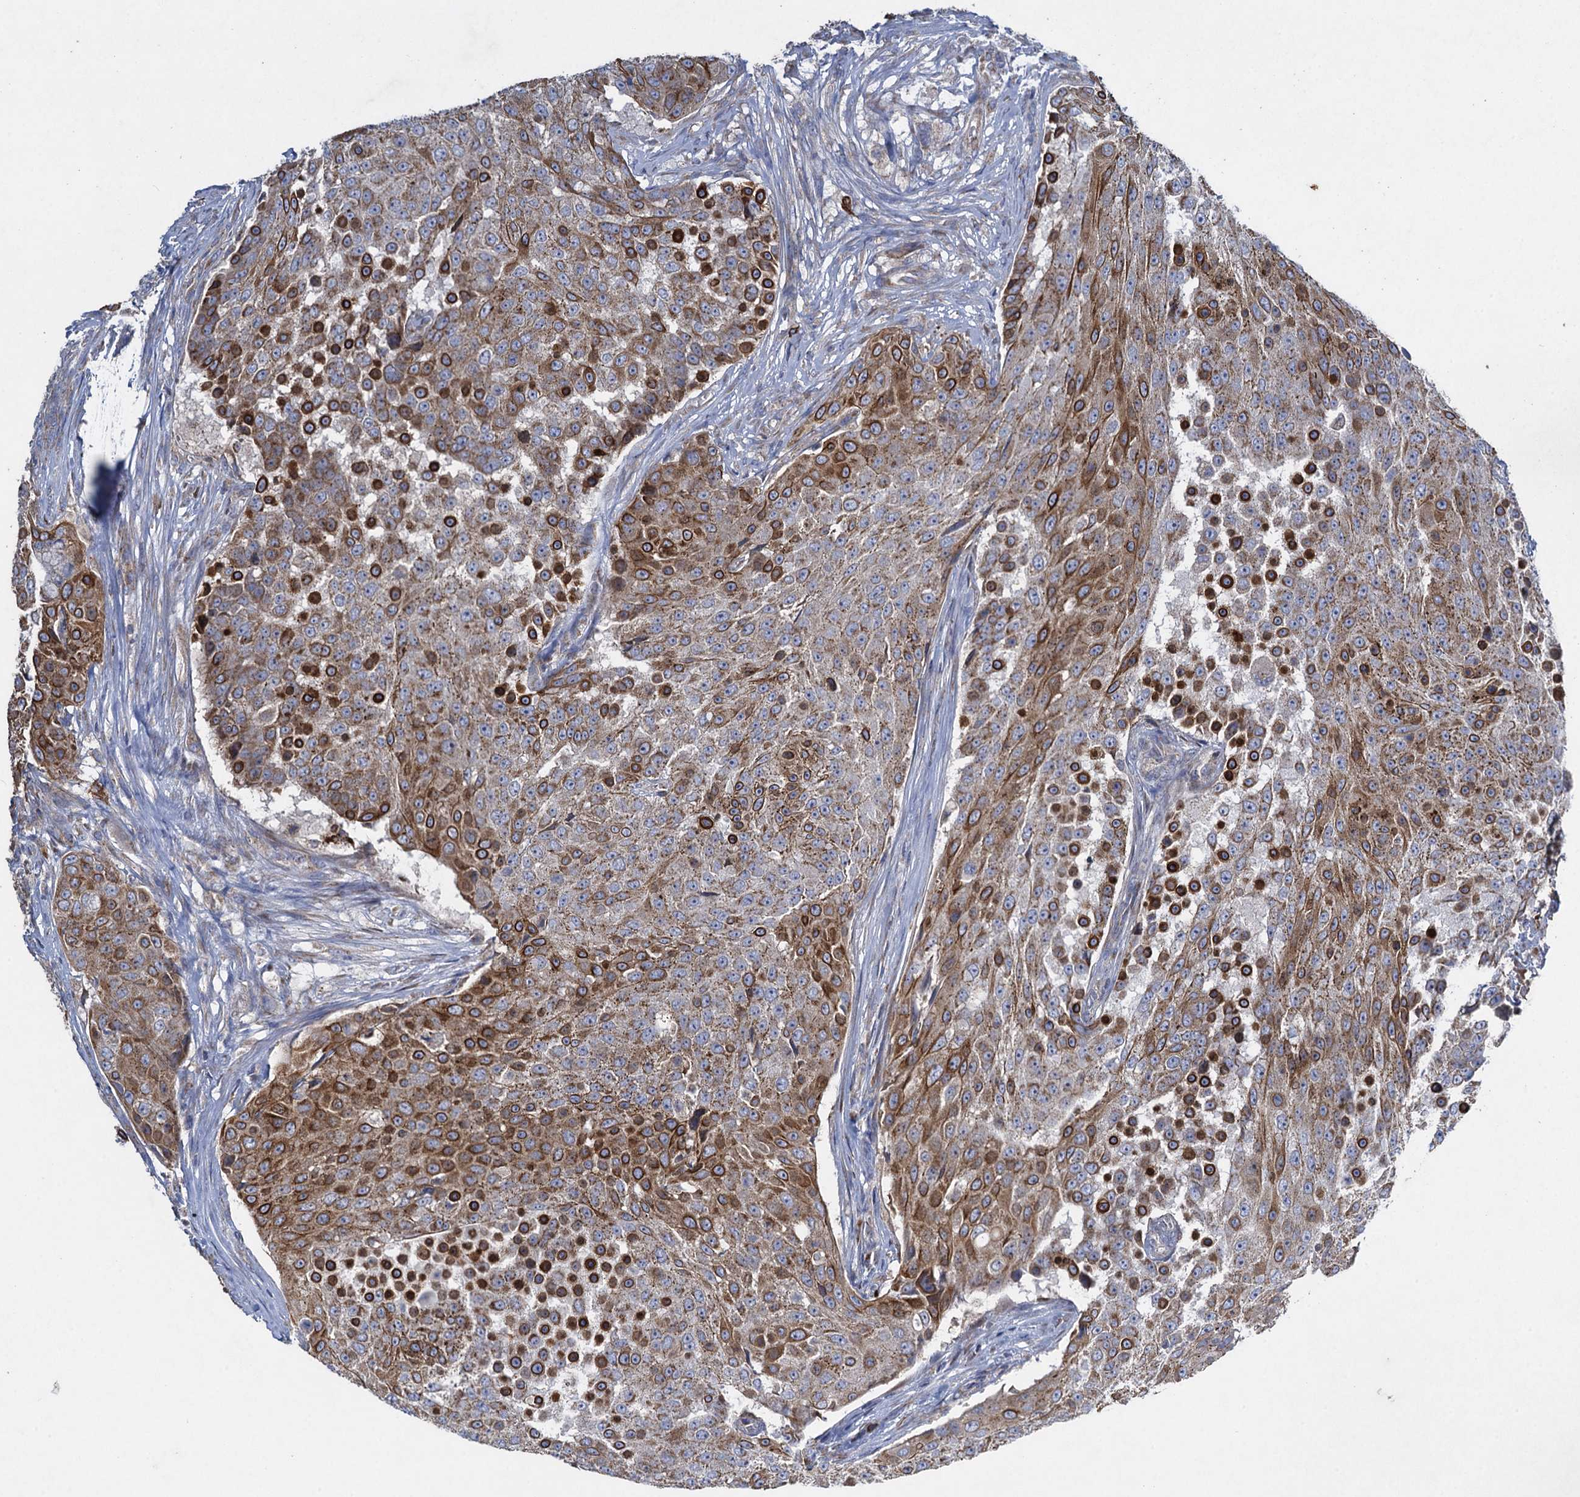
{"staining": {"intensity": "moderate", "quantity": ">75%", "location": "cytoplasmic/membranous"}, "tissue": "urothelial cancer", "cell_type": "Tumor cells", "image_type": "cancer", "snomed": [{"axis": "morphology", "description": "Urothelial carcinoma, High grade"}, {"axis": "topography", "description": "Urinary bladder"}], "caption": "Immunohistochemistry staining of urothelial cancer, which demonstrates medium levels of moderate cytoplasmic/membranous expression in approximately >75% of tumor cells indicating moderate cytoplasmic/membranous protein expression. The staining was performed using DAB (3,3'-diaminobenzidine) (brown) for protein detection and nuclei were counterstained in hematoxylin (blue).", "gene": "TXNDC11", "patient": {"sex": "female", "age": 63}}